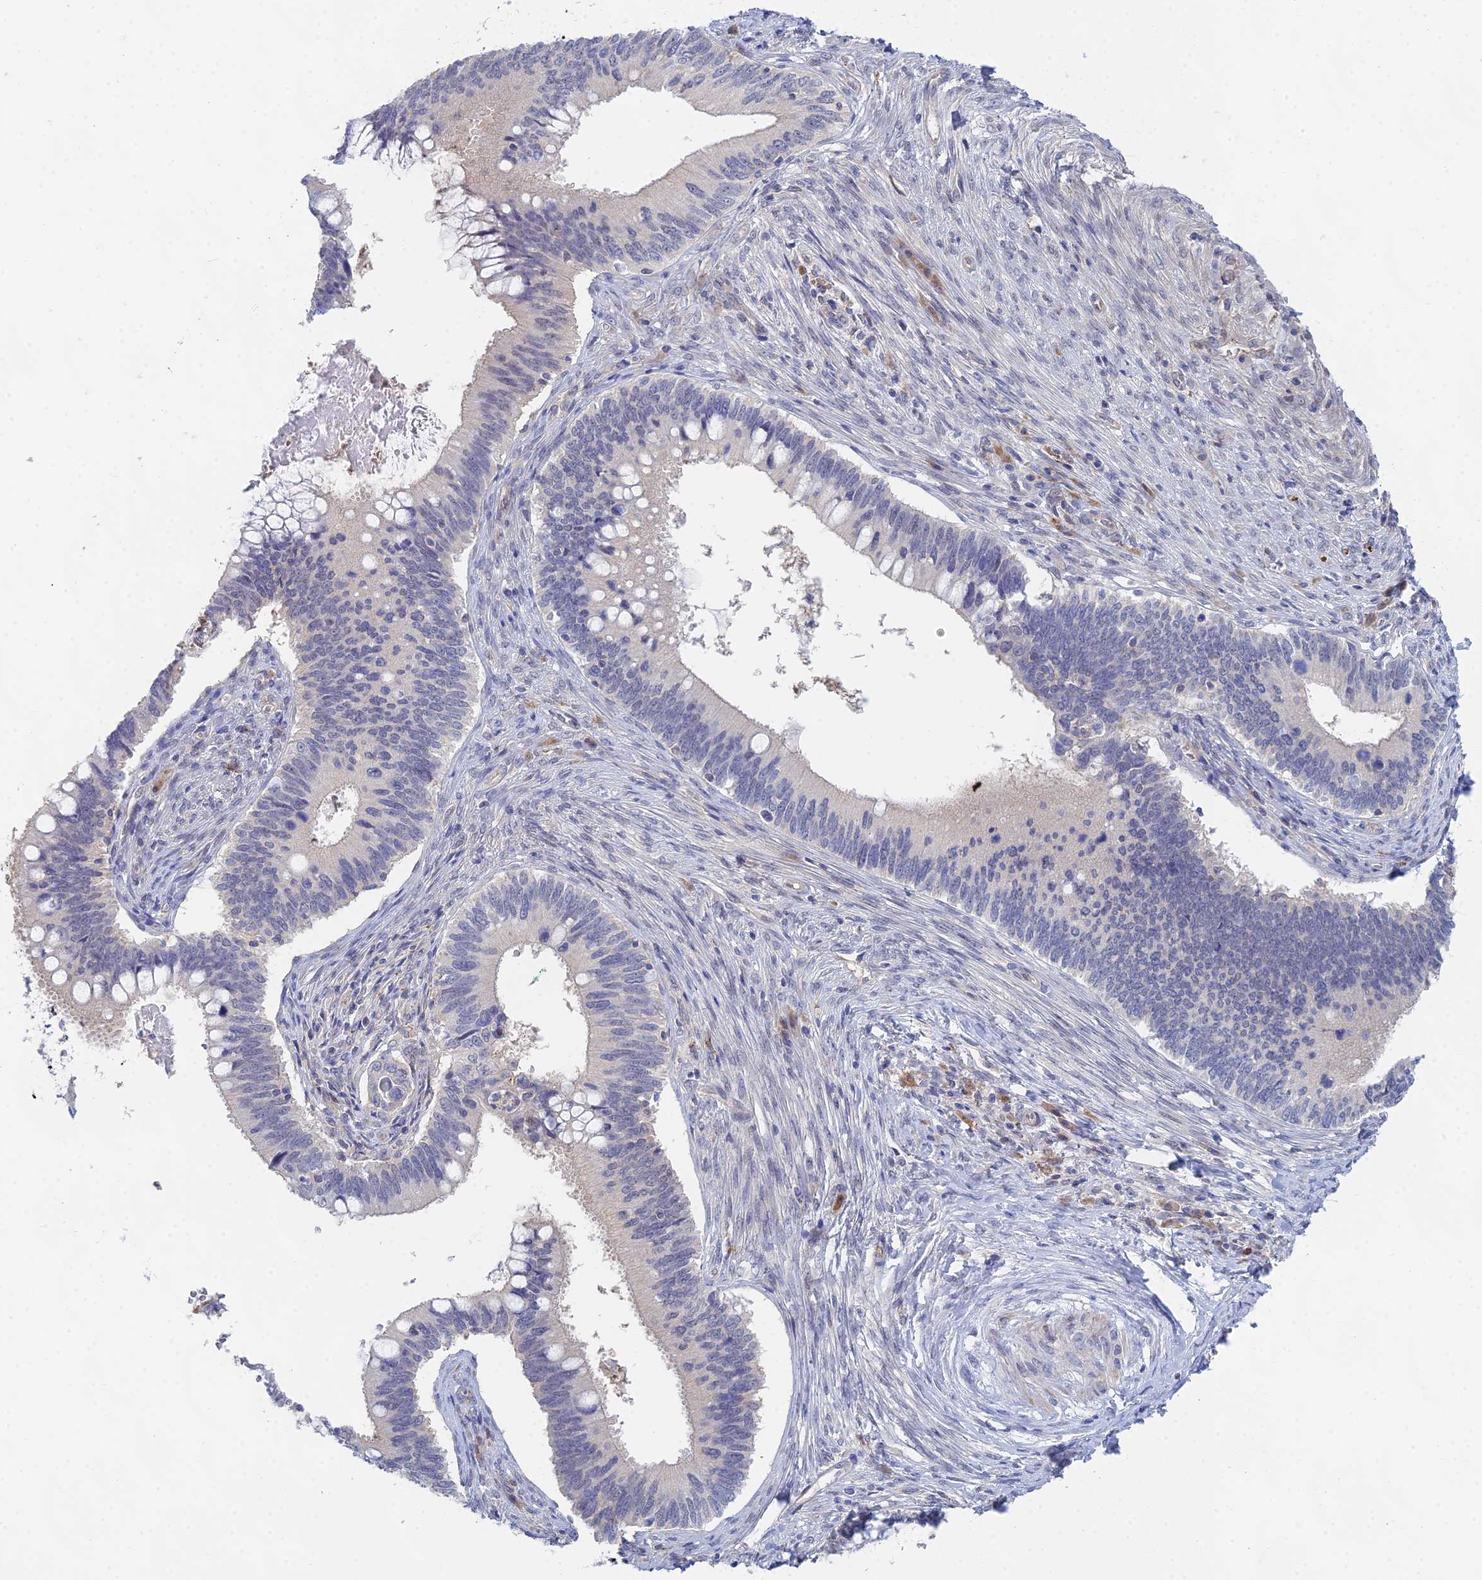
{"staining": {"intensity": "negative", "quantity": "none", "location": "none"}, "tissue": "cervical cancer", "cell_type": "Tumor cells", "image_type": "cancer", "snomed": [{"axis": "morphology", "description": "Adenocarcinoma, NOS"}, {"axis": "topography", "description": "Cervix"}], "caption": "Immunohistochemistry photomicrograph of neoplastic tissue: cervical adenocarcinoma stained with DAB displays no significant protein staining in tumor cells.", "gene": "DNAH14", "patient": {"sex": "female", "age": 42}}